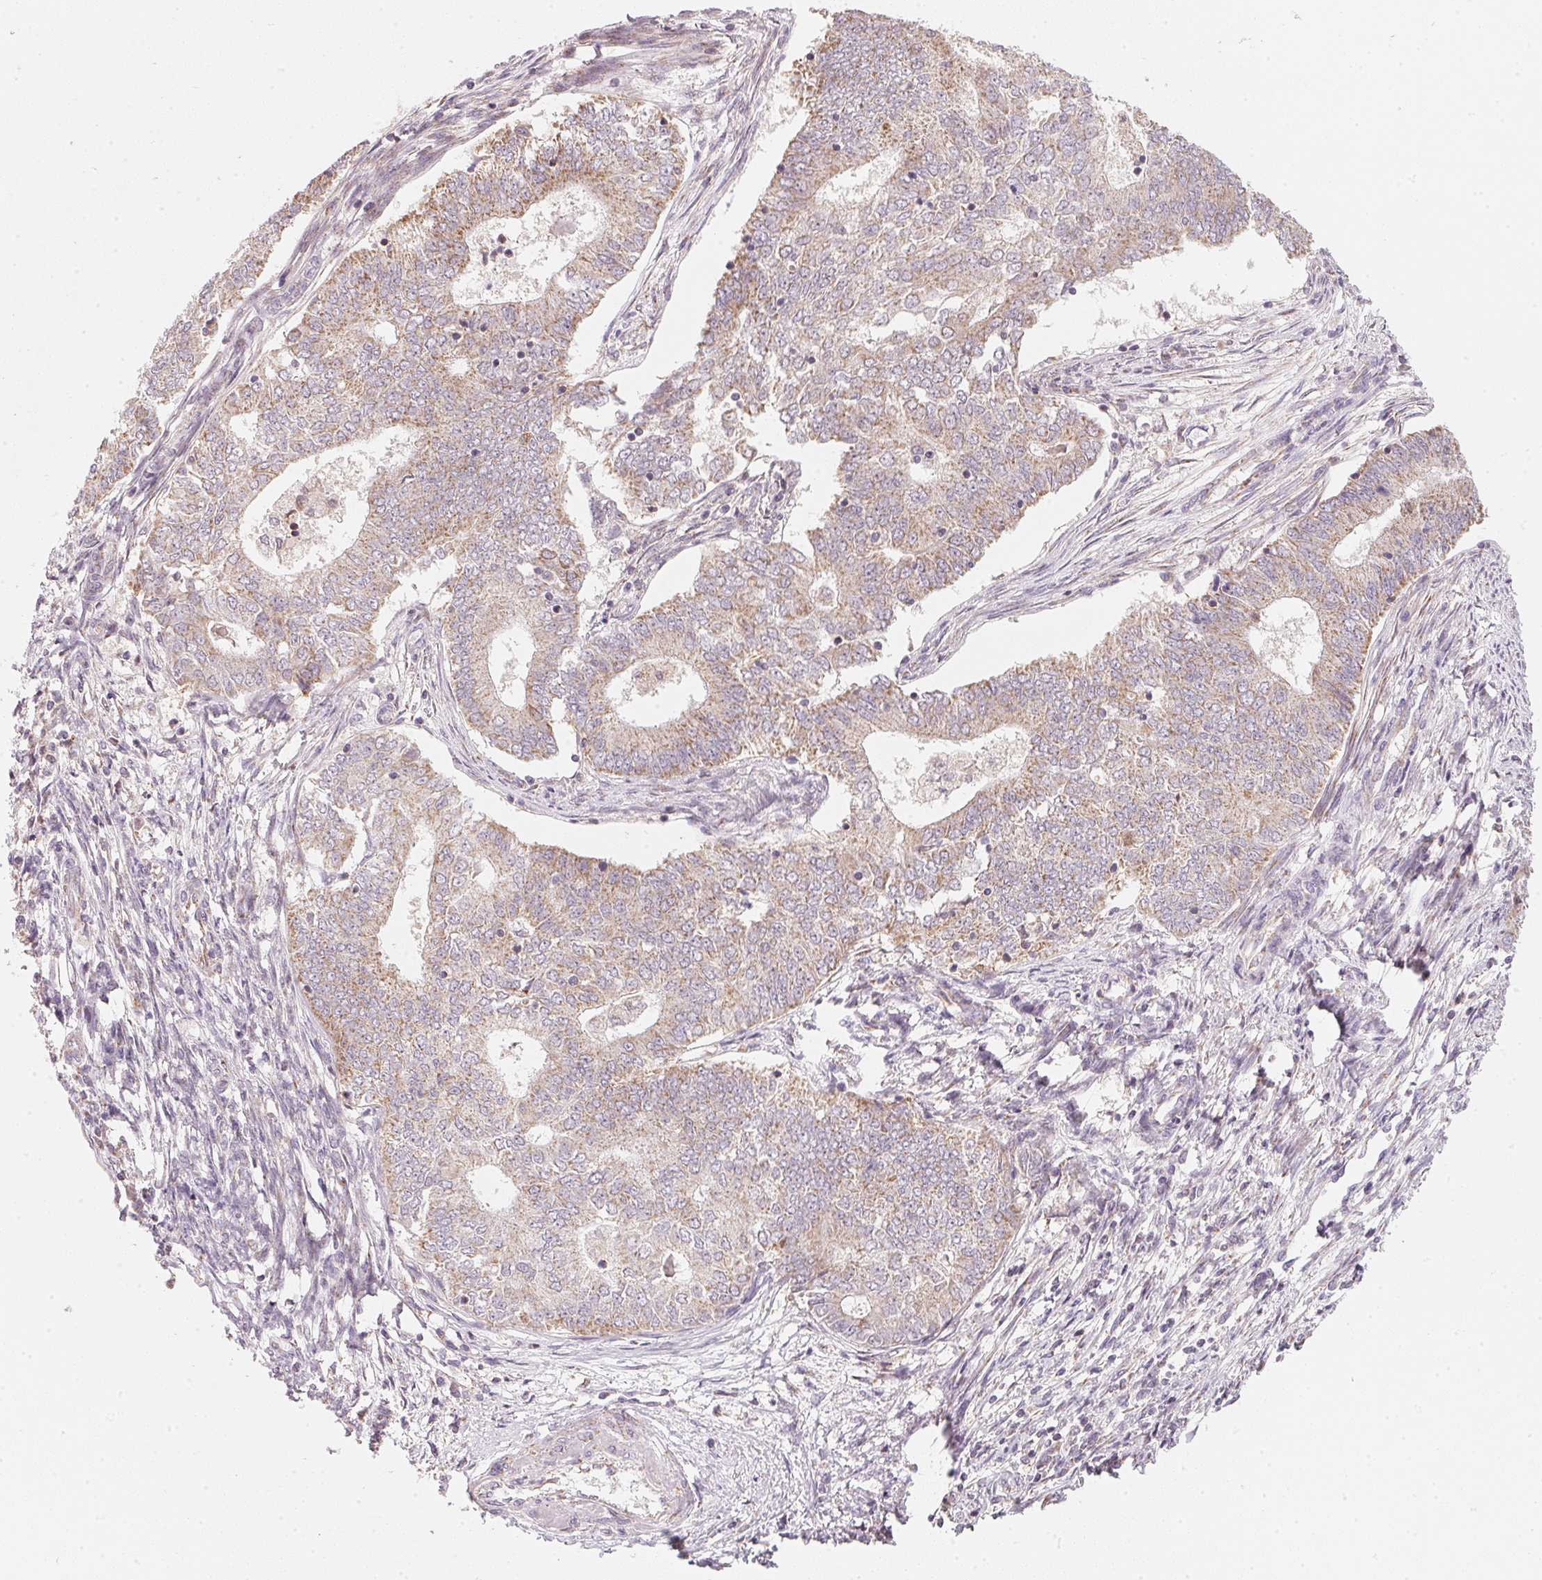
{"staining": {"intensity": "moderate", "quantity": ">75%", "location": "cytoplasmic/membranous"}, "tissue": "endometrial cancer", "cell_type": "Tumor cells", "image_type": "cancer", "snomed": [{"axis": "morphology", "description": "Adenocarcinoma, NOS"}, {"axis": "topography", "description": "Endometrium"}], "caption": "IHC image of endometrial cancer (adenocarcinoma) stained for a protein (brown), which shows medium levels of moderate cytoplasmic/membranous staining in about >75% of tumor cells.", "gene": "COQ7", "patient": {"sex": "female", "age": 62}}